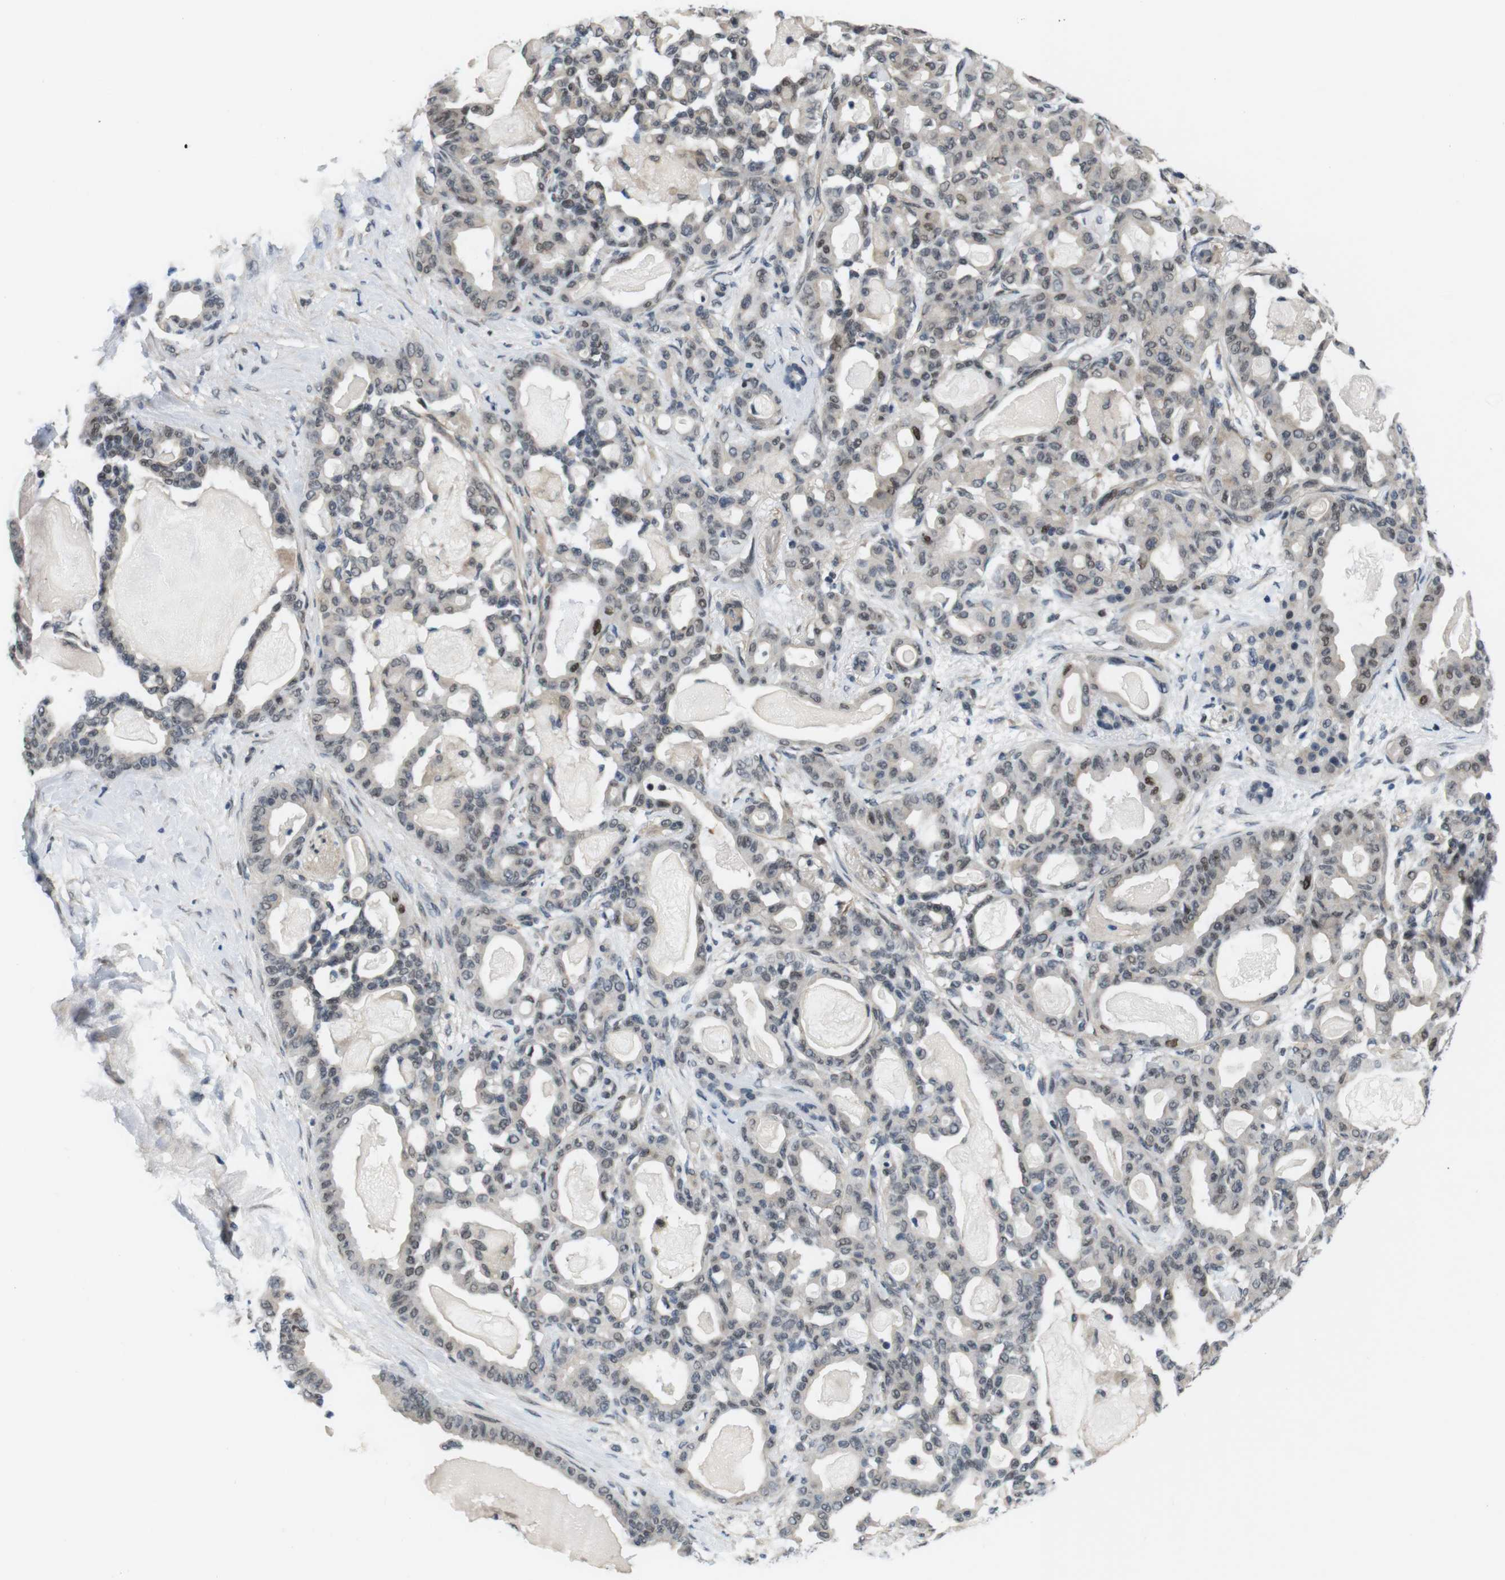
{"staining": {"intensity": "weak", "quantity": "25%-75%", "location": "cytoplasmic/membranous,nuclear"}, "tissue": "pancreatic cancer", "cell_type": "Tumor cells", "image_type": "cancer", "snomed": [{"axis": "morphology", "description": "Adenocarcinoma, NOS"}, {"axis": "topography", "description": "Pancreas"}], "caption": "Pancreatic cancer (adenocarcinoma) stained with a protein marker shows weak staining in tumor cells.", "gene": "SMCO2", "patient": {"sex": "male", "age": 63}}